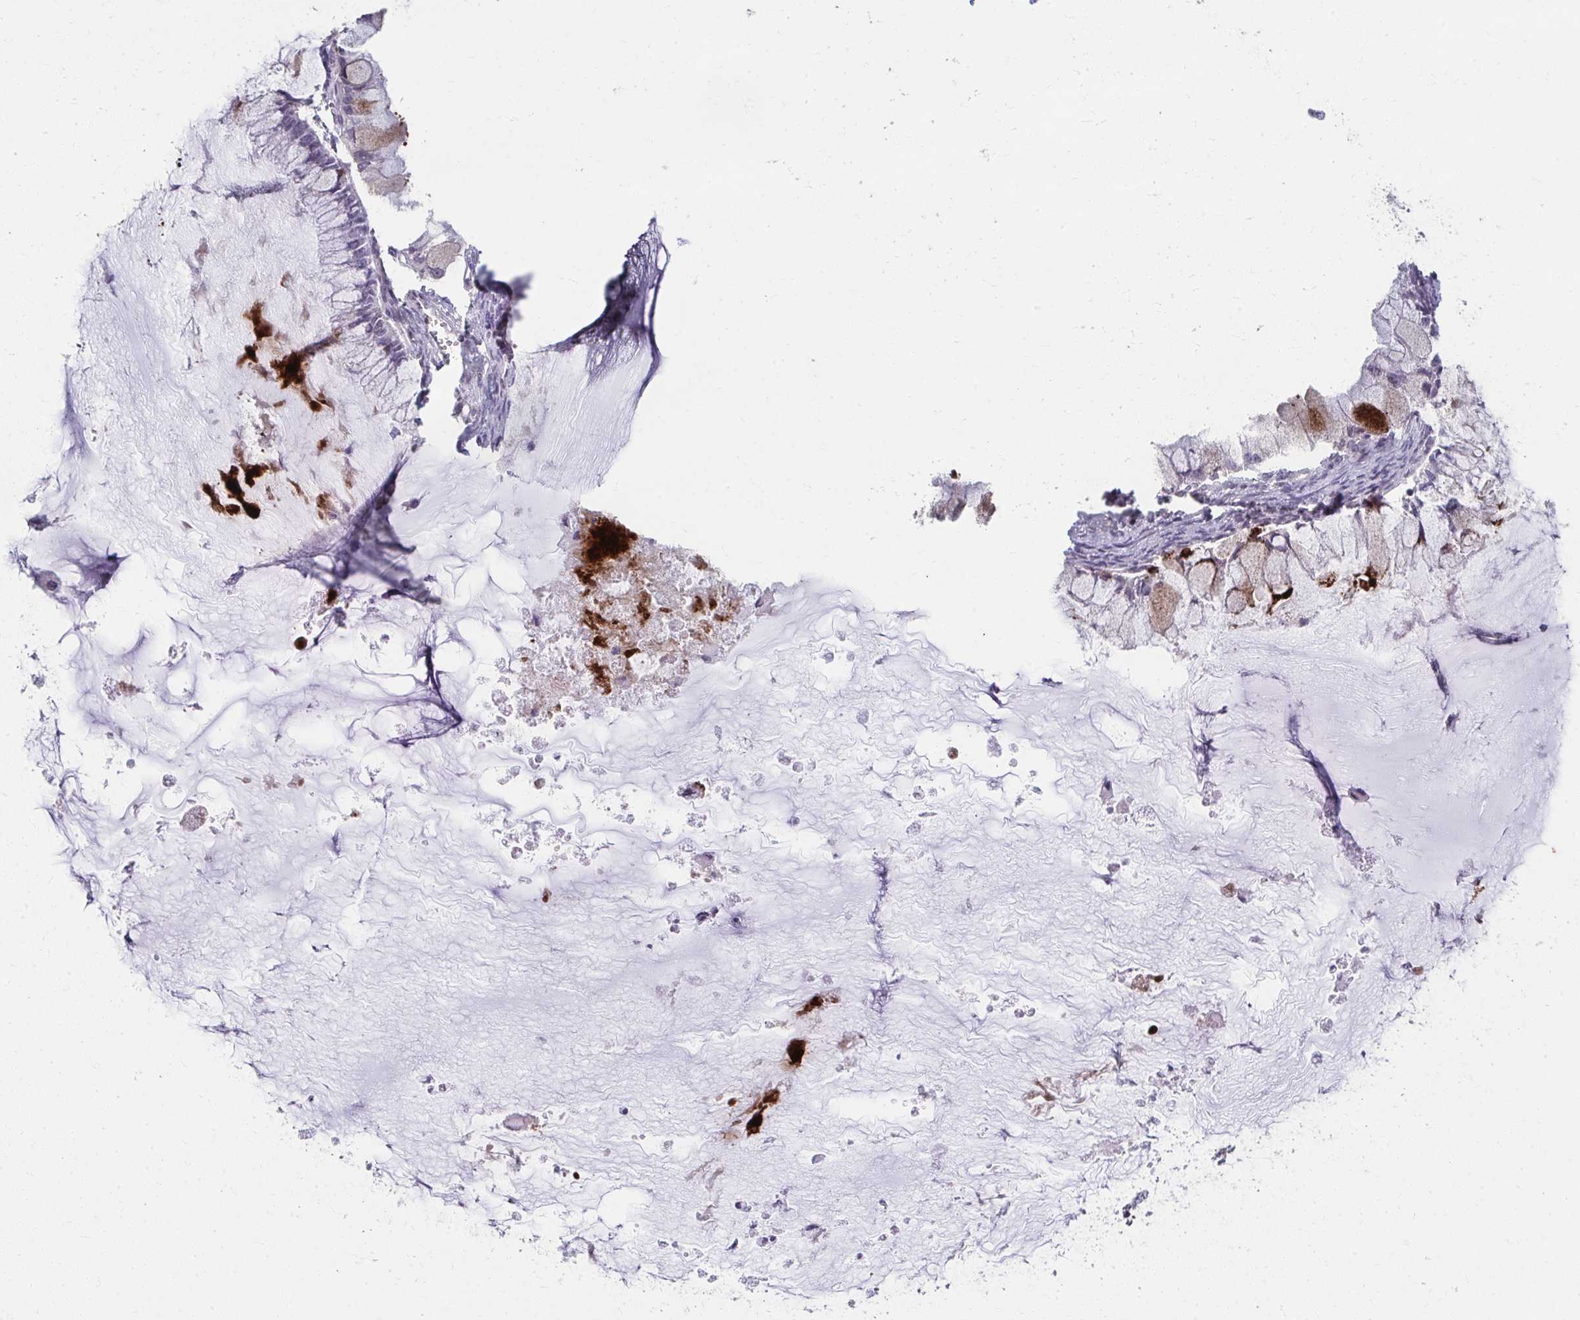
{"staining": {"intensity": "strong", "quantity": "<25%", "location": "cytoplasmic/membranous"}, "tissue": "ovarian cancer", "cell_type": "Tumor cells", "image_type": "cancer", "snomed": [{"axis": "morphology", "description": "Cystadenocarcinoma, mucinous, NOS"}, {"axis": "topography", "description": "Ovary"}], "caption": "Ovarian cancer (mucinous cystadenocarcinoma) stained for a protein (brown) shows strong cytoplasmic/membranous positive expression in approximately <25% of tumor cells.", "gene": "NUP133", "patient": {"sex": "female", "age": 34}}